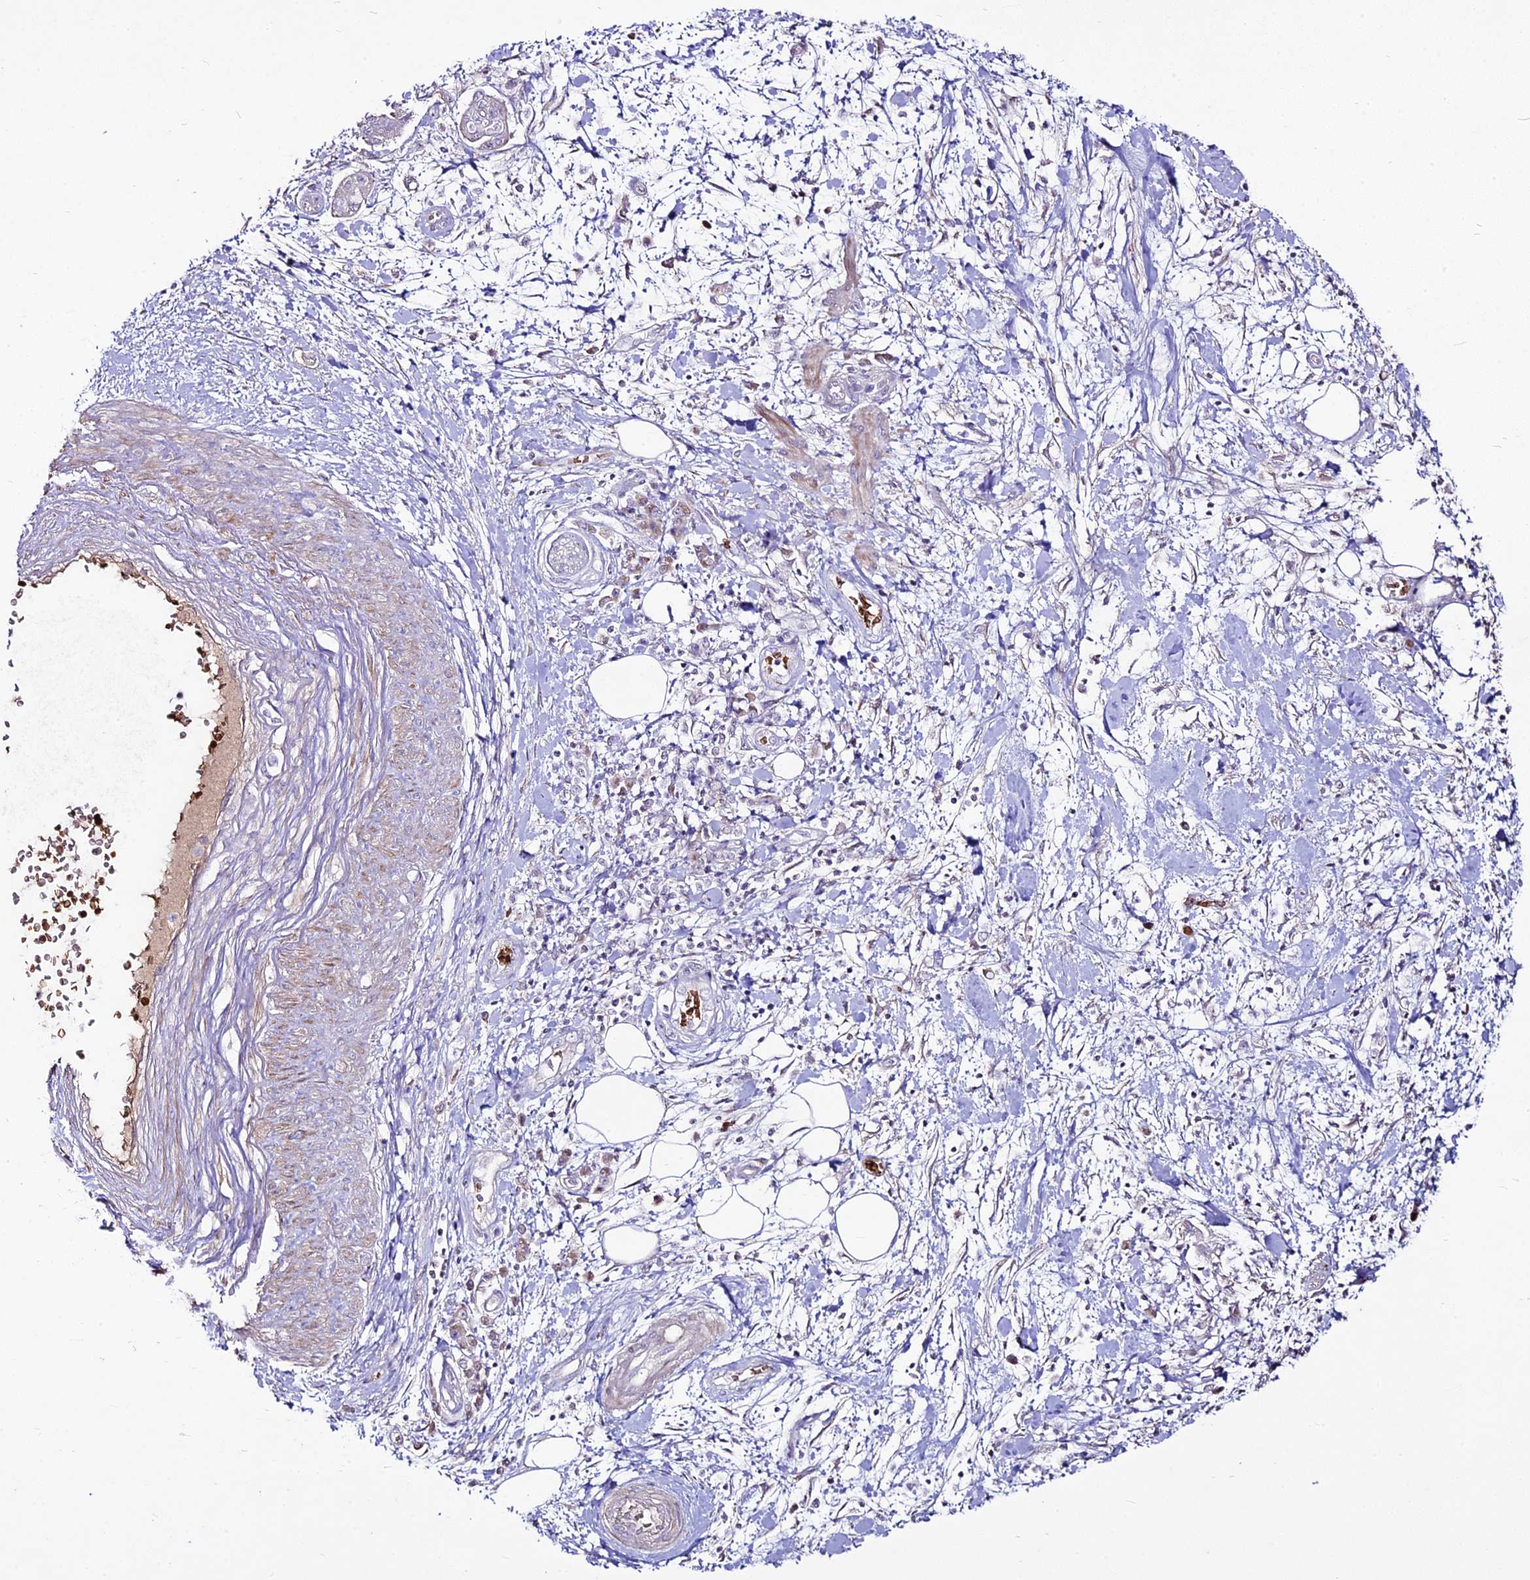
{"staining": {"intensity": "negative", "quantity": "none", "location": "none"}, "tissue": "pancreatic cancer", "cell_type": "Tumor cells", "image_type": "cancer", "snomed": [{"axis": "morphology", "description": "Adenocarcinoma, NOS"}, {"axis": "topography", "description": "Pancreas"}], "caption": "DAB immunohistochemical staining of pancreatic adenocarcinoma reveals no significant expression in tumor cells.", "gene": "SUSD3", "patient": {"sex": "female", "age": 73}}